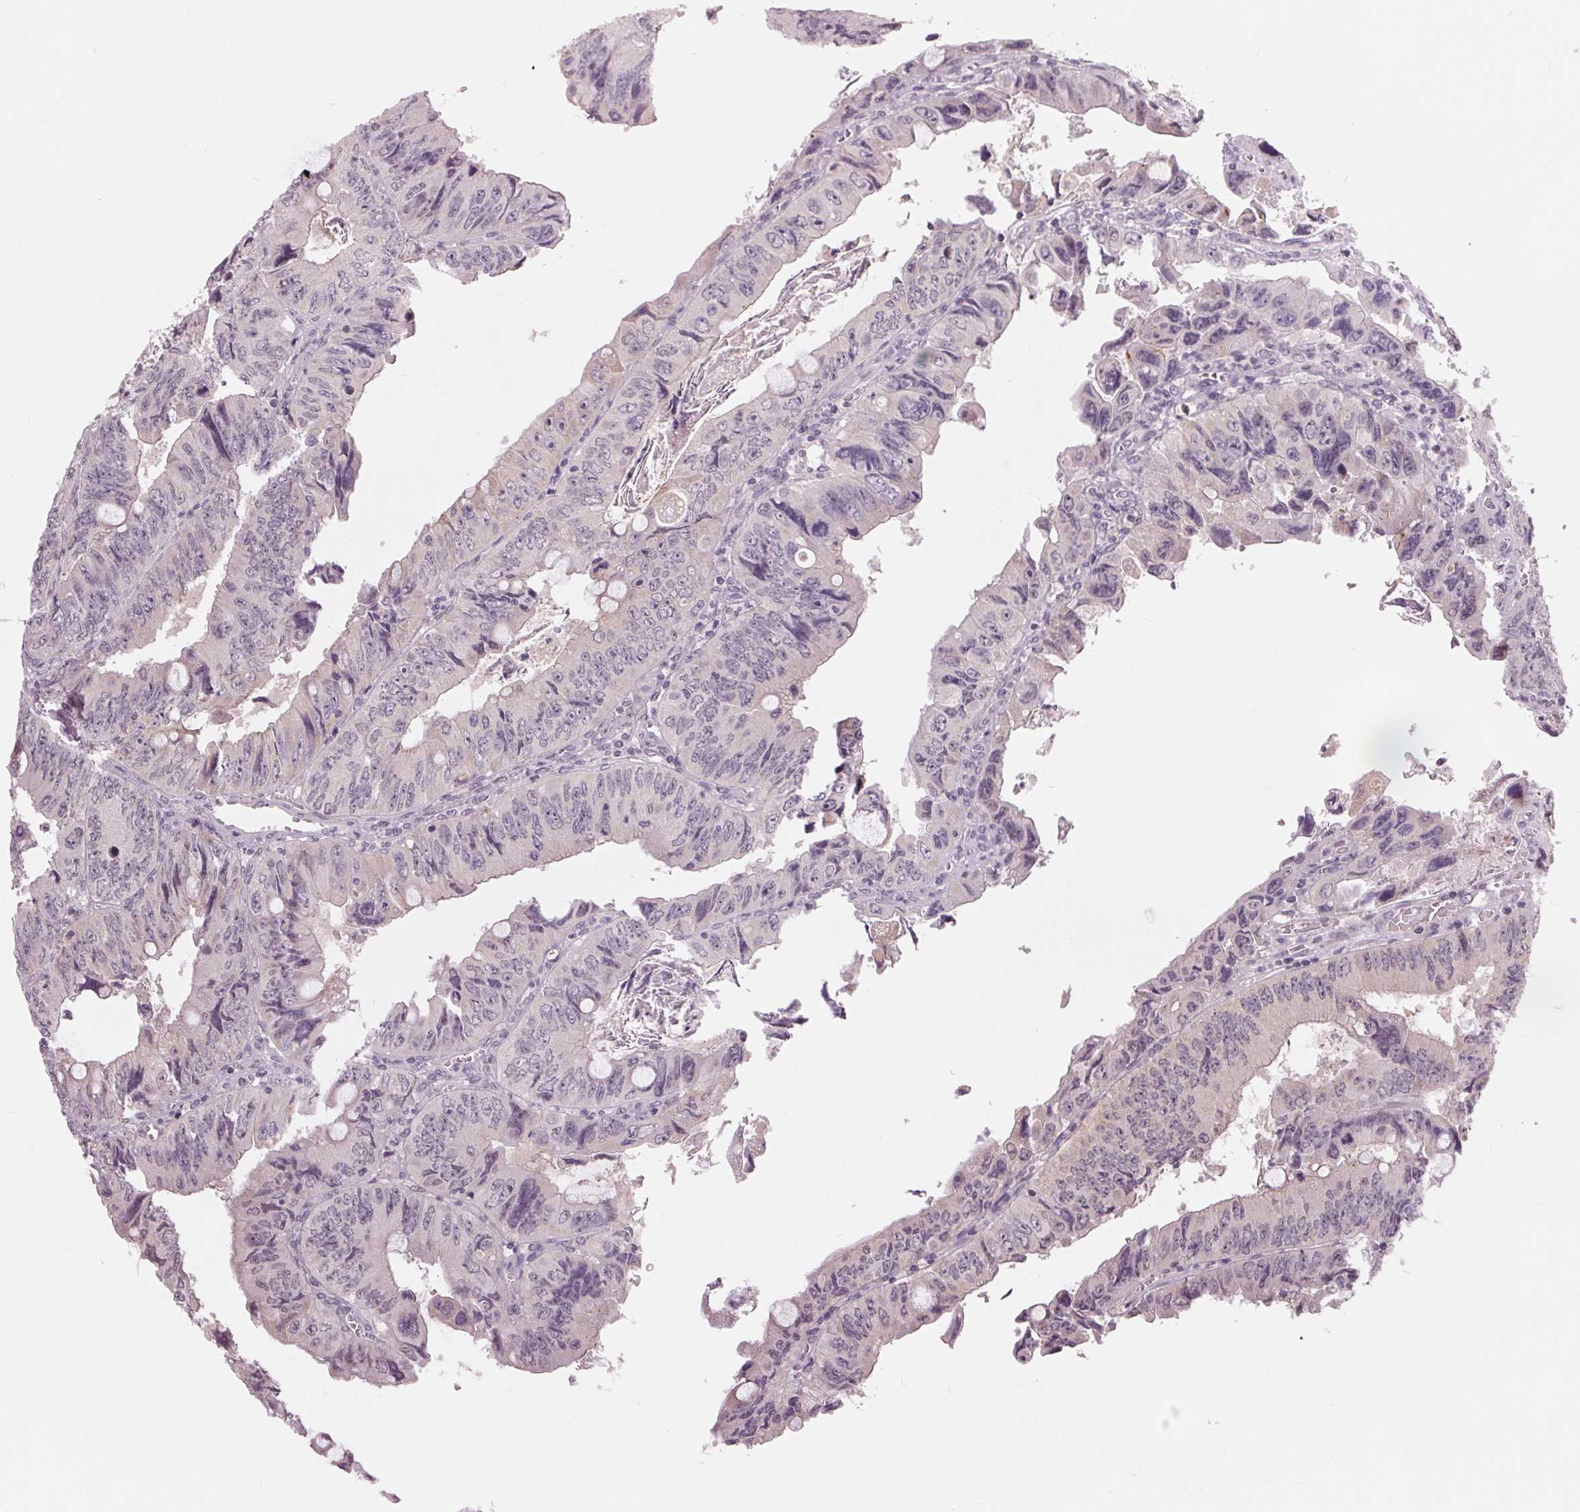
{"staining": {"intensity": "negative", "quantity": "none", "location": "none"}, "tissue": "colorectal cancer", "cell_type": "Tumor cells", "image_type": "cancer", "snomed": [{"axis": "morphology", "description": "Adenocarcinoma, NOS"}, {"axis": "topography", "description": "Colon"}], "caption": "This is an immunohistochemistry (IHC) image of colorectal cancer. There is no staining in tumor cells.", "gene": "ZNF605", "patient": {"sex": "female", "age": 84}}